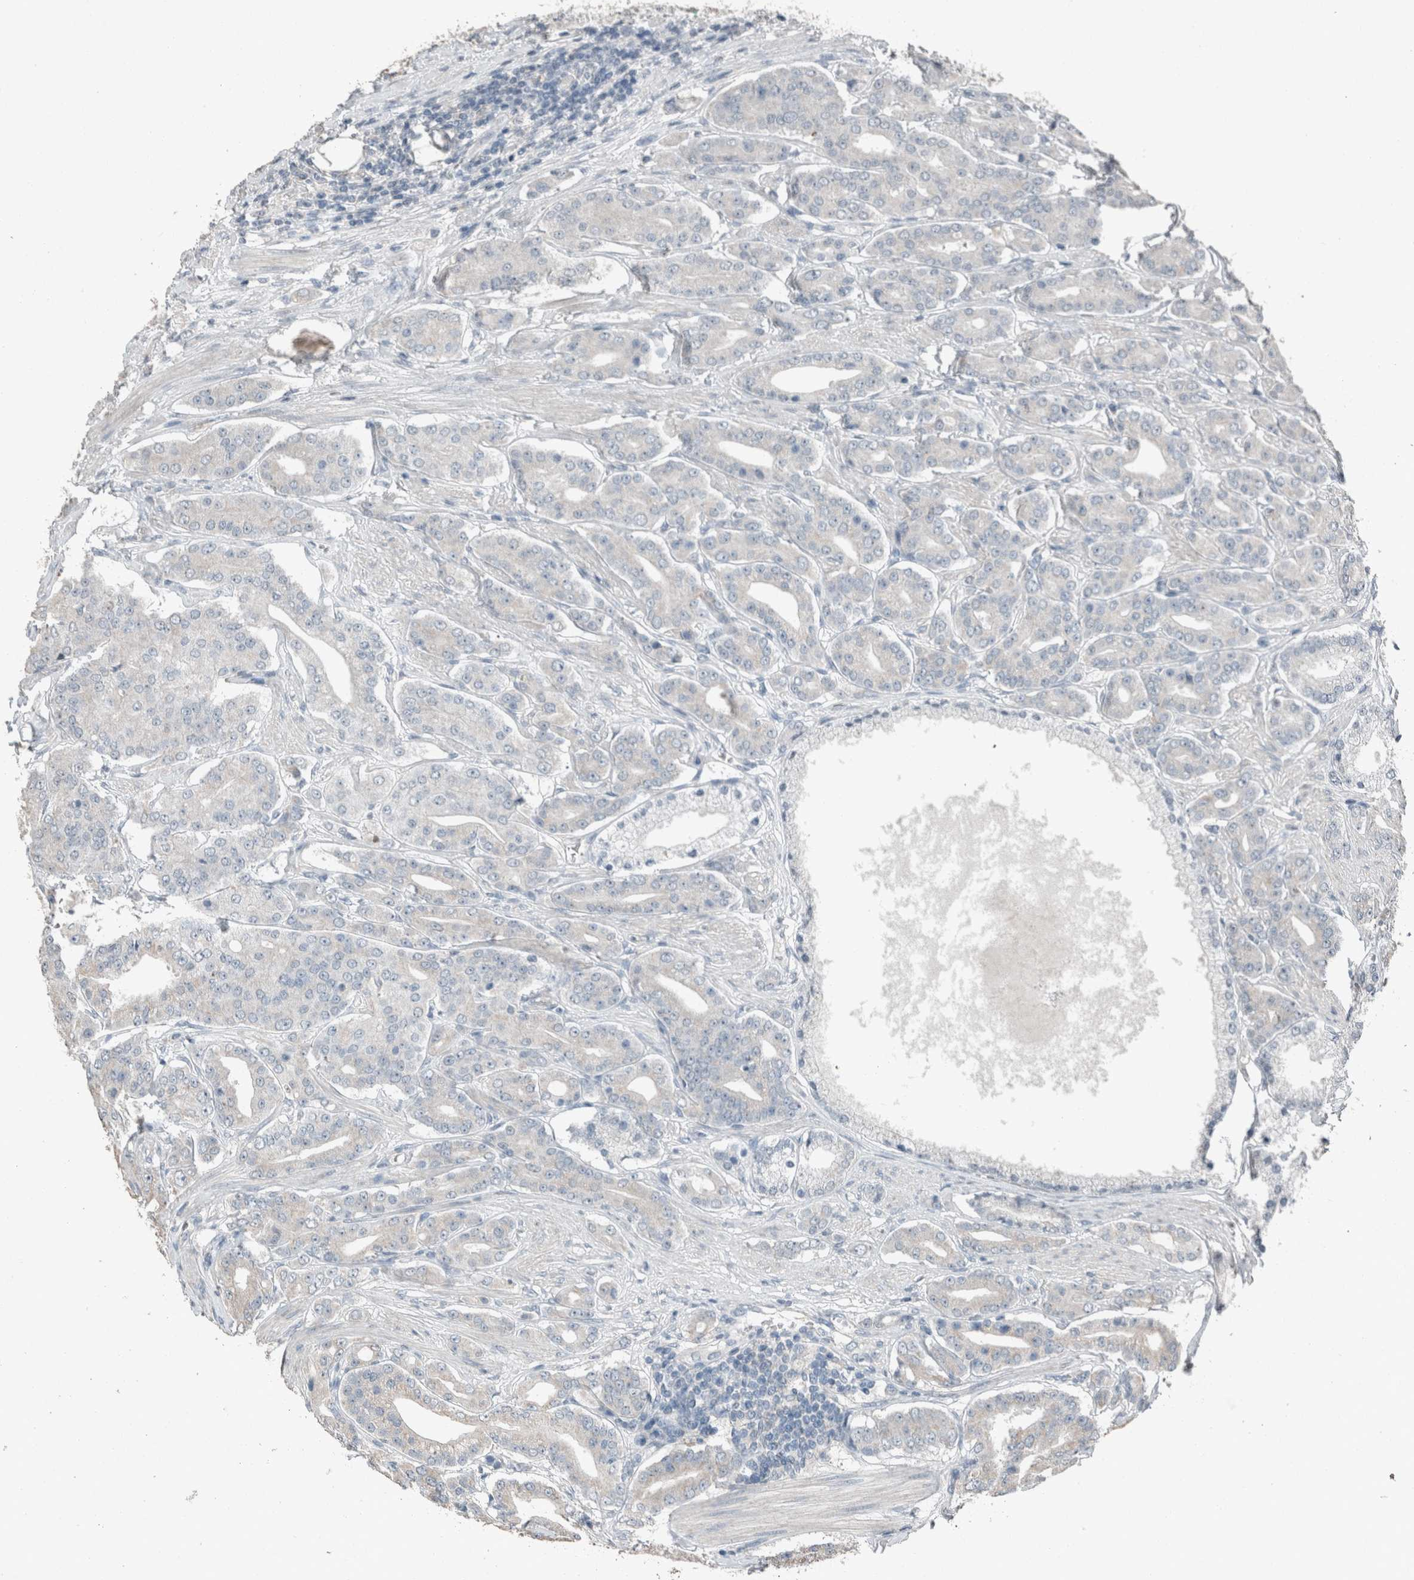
{"staining": {"intensity": "negative", "quantity": "none", "location": "none"}, "tissue": "prostate cancer", "cell_type": "Tumor cells", "image_type": "cancer", "snomed": [{"axis": "morphology", "description": "Adenocarcinoma, High grade"}, {"axis": "topography", "description": "Prostate"}], "caption": "The IHC histopathology image has no significant positivity in tumor cells of prostate cancer tissue.", "gene": "ACVR2B", "patient": {"sex": "male", "age": 71}}